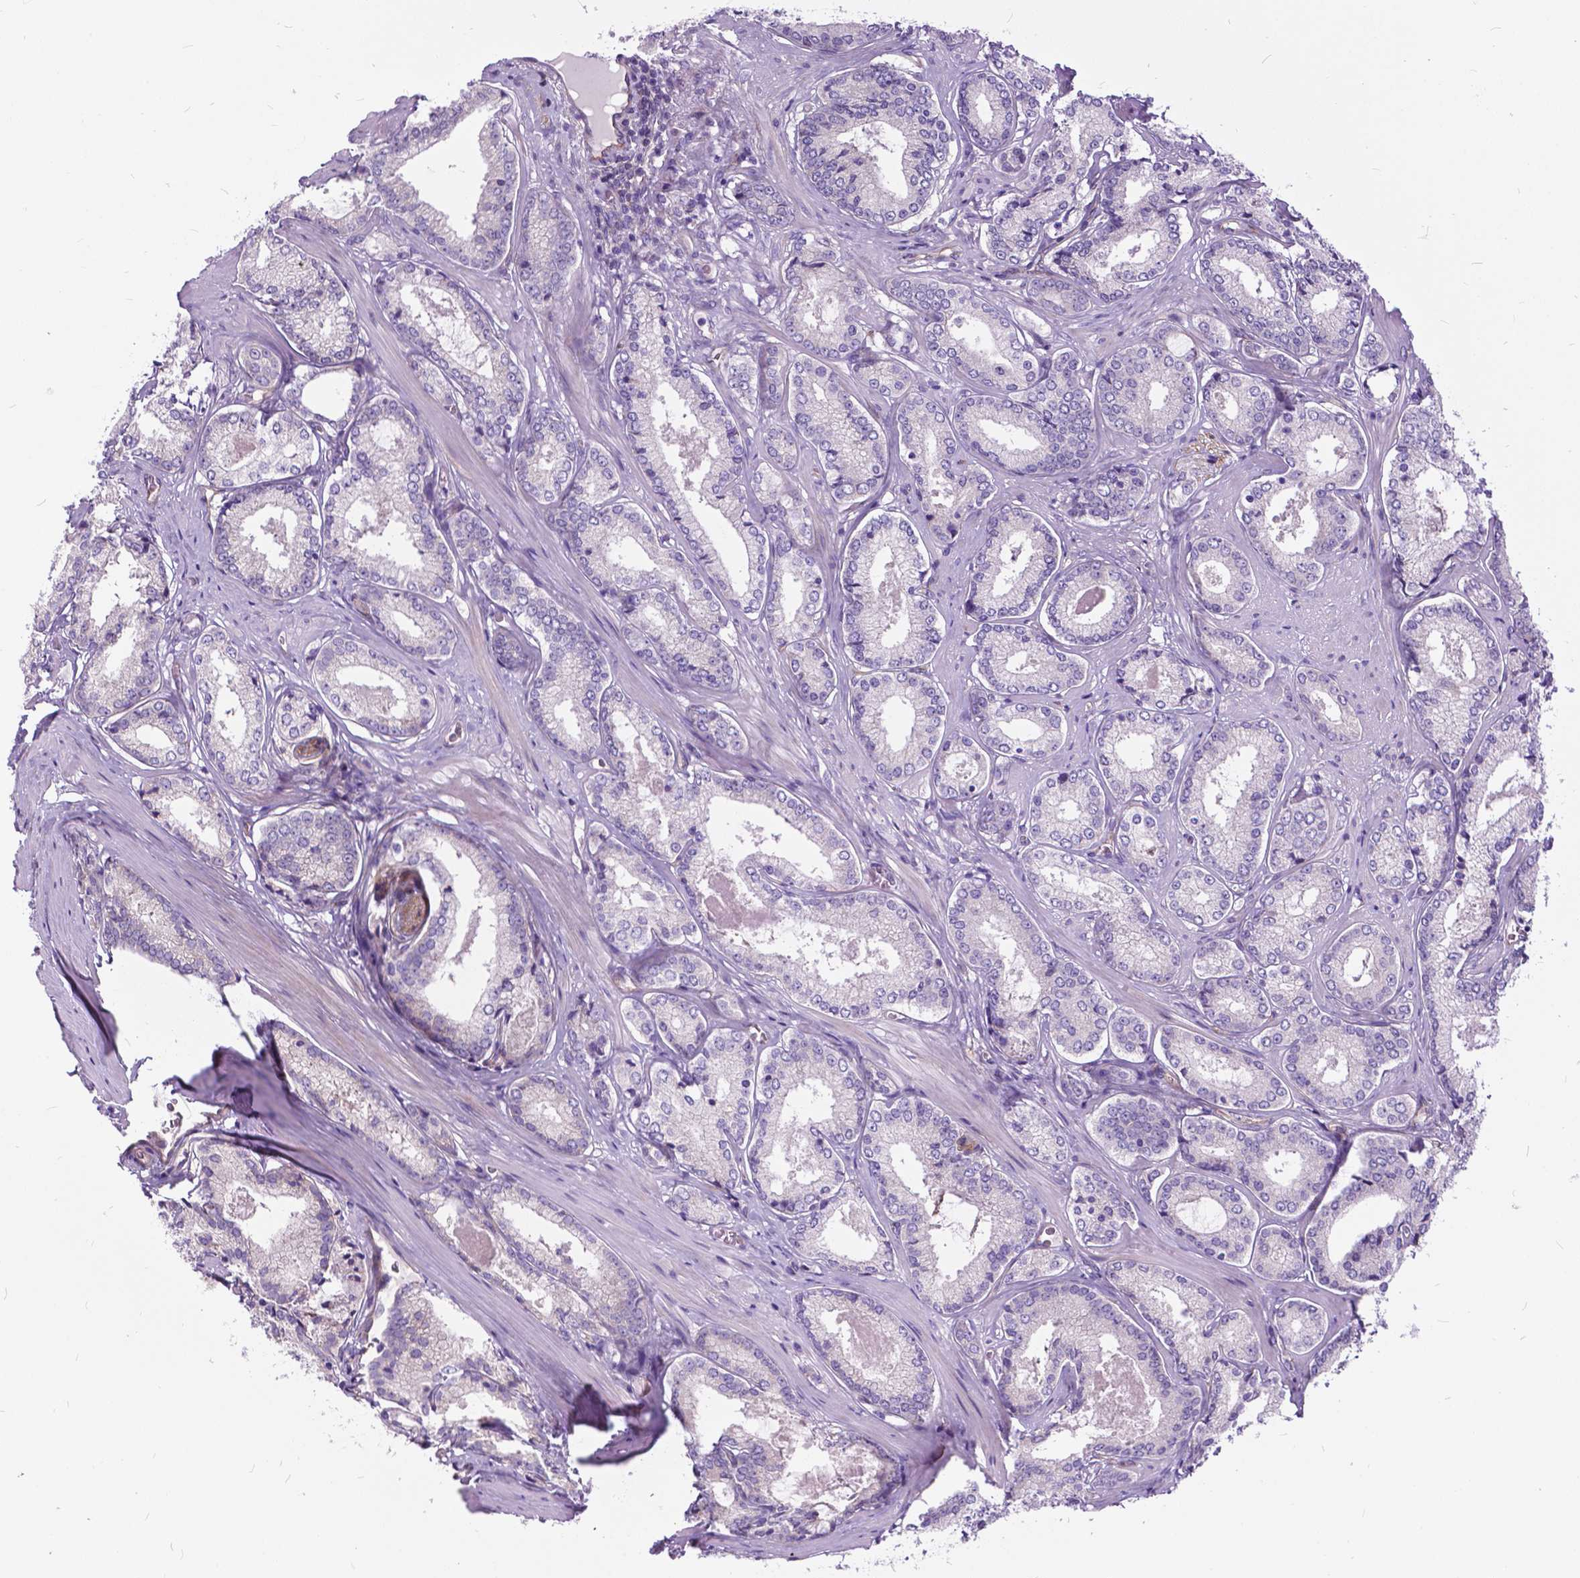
{"staining": {"intensity": "negative", "quantity": "none", "location": "none"}, "tissue": "prostate cancer", "cell_type": "Tumor cells", "image_type": "cancer", "snomed": [{"axis": "morphology", "description": "Adenocarcinoma, Low grade"}, {"axis": "topography", "description": "Prostate"}], "caption": "Prostate cancer was stained to show a protein in brown. There is no significant staining in tumor cells.", "gene": "FLT4", "patient": {"sex": "male", "age": 56}}